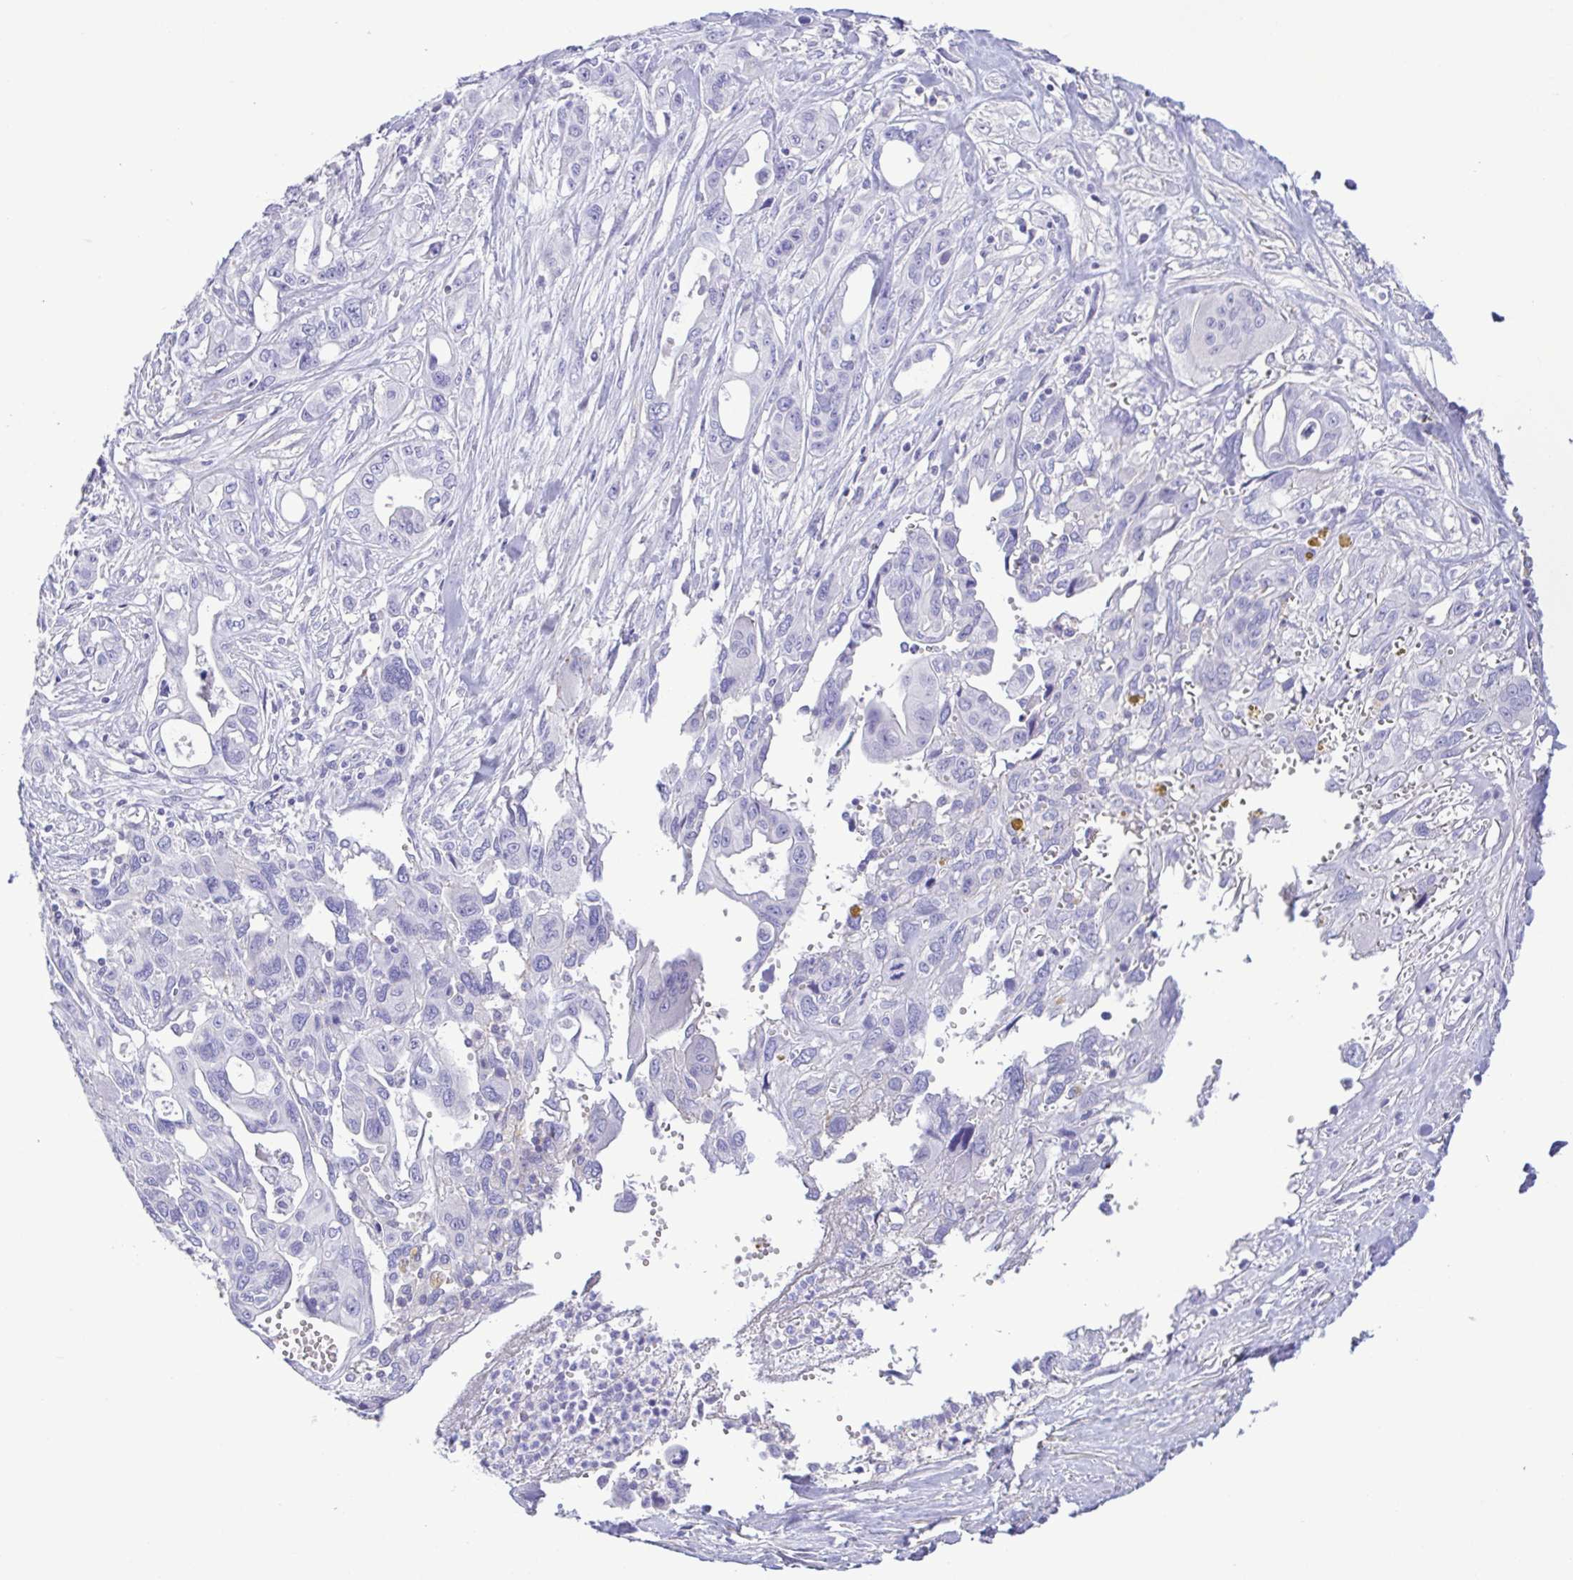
{"staining": {"intensity": "negative", "quantity": "none", "location": "none"}, "tissue": "pancreatic cancer", "cell_type": "Tumor cells", "image_type": "cancer", "snomed": [{"axis": "morphology", "description": "Adenocarcinoma, NOS"}, {"axis": "topography", "description": "Pancreas"}], "caption": "The micrograph demonstrates no staining of tumor cells in pancreatic adenocarcinoma.", "gene": "GPR182", "patient": {"sex": "female", "age": 47}}